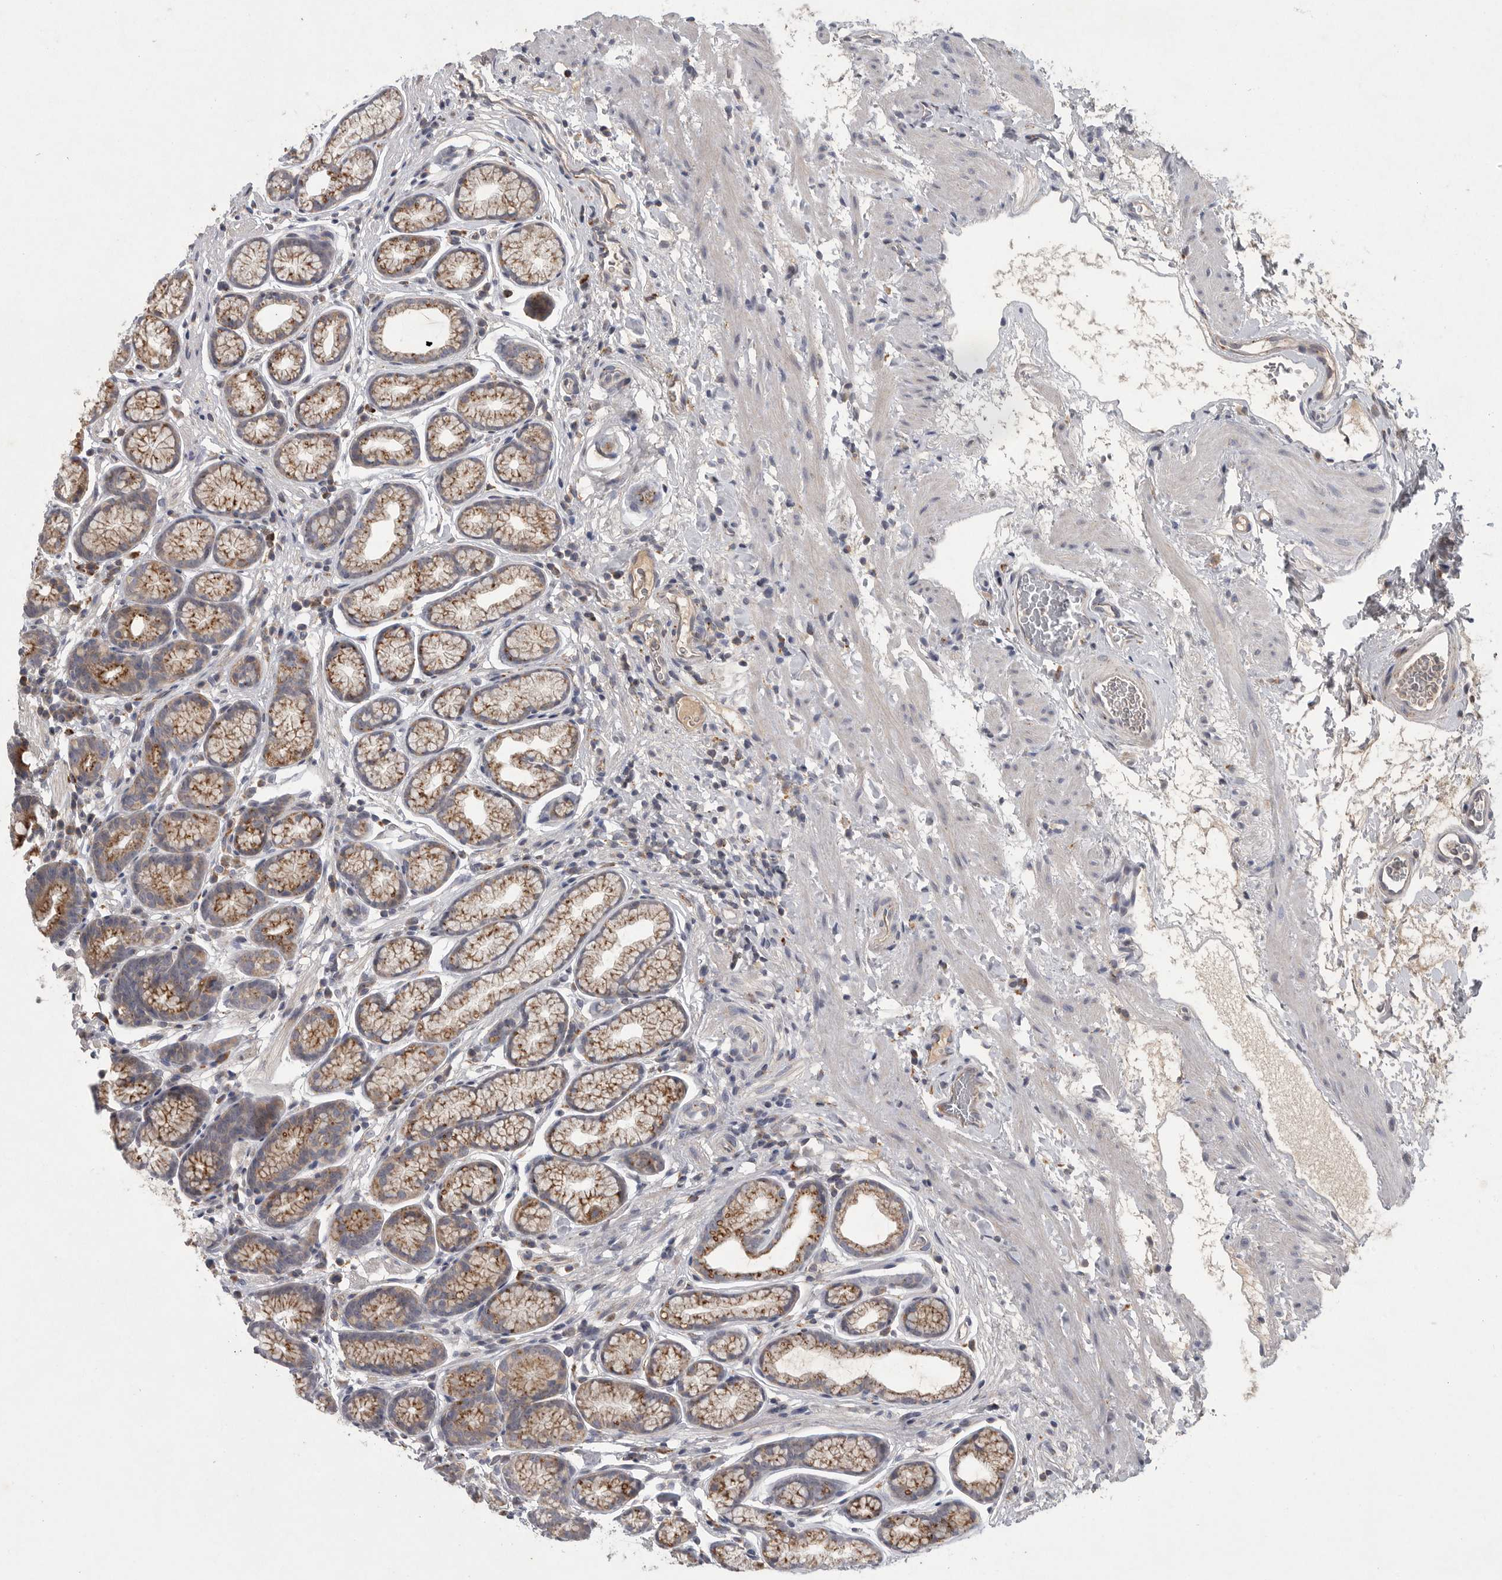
{"staining": {"intensity": "moderate", "quantity": ">75%", "location": "cytoplasmic/membranous"}, "tissue": "stomach", "cell_type": "Glandular cells", "image_type": "normal", "snomed": [{"axis": "morphology", "description": "Normal tissue, NOS"}, {"axis": "topography", "description": "Stomach"}], "caption": "The micrograph demonstrates a brown stain indicating the presence of a protein in the cytoplasmic/membranous of glandular cells in stomach.", "gene": "LAMTOR3", "patient": {"sex": "male", "age": 42}}